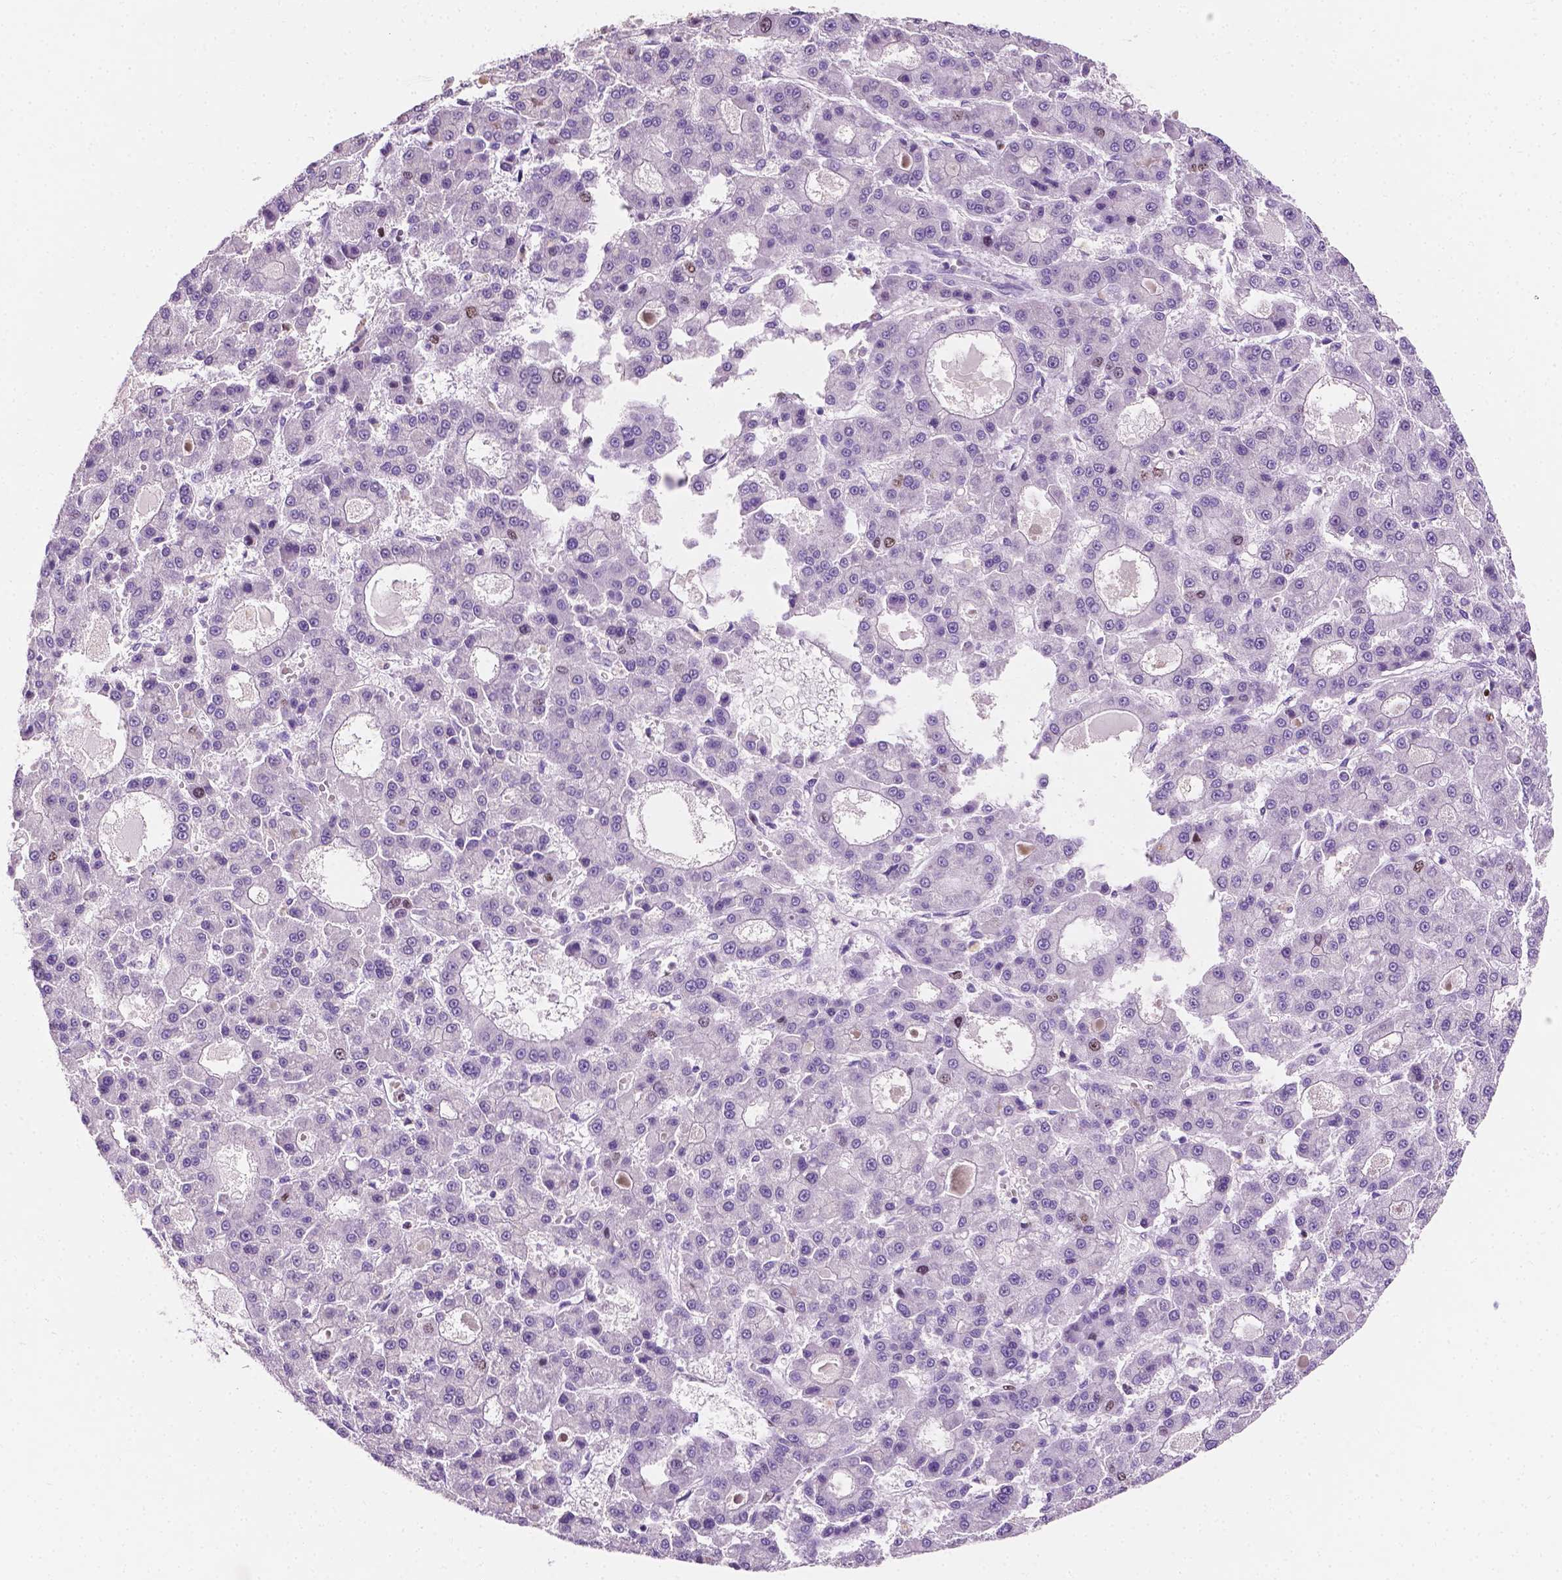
{"staining": {"intensity": "weak", "quantity": "<25%", "location": "nuclear"}, "tissue": "liver cancer", "cell_type": "Tumor cells", "image_type": "cancer", "snomed": [{"axis": "morphology", "description": "Carcinoma, Hepatocellular, NOS"}, {"axis": "topography", "description": "Liver"}], "caption": "IHC photomicrograph of neoplastic tissue: liver cancer stained with DAB (3,3'-diaminobenzidine) reveals no significant protein expression in tumor cells.", "gene": "SIAH2", "patient": {"sex": "male", "age": 70}}